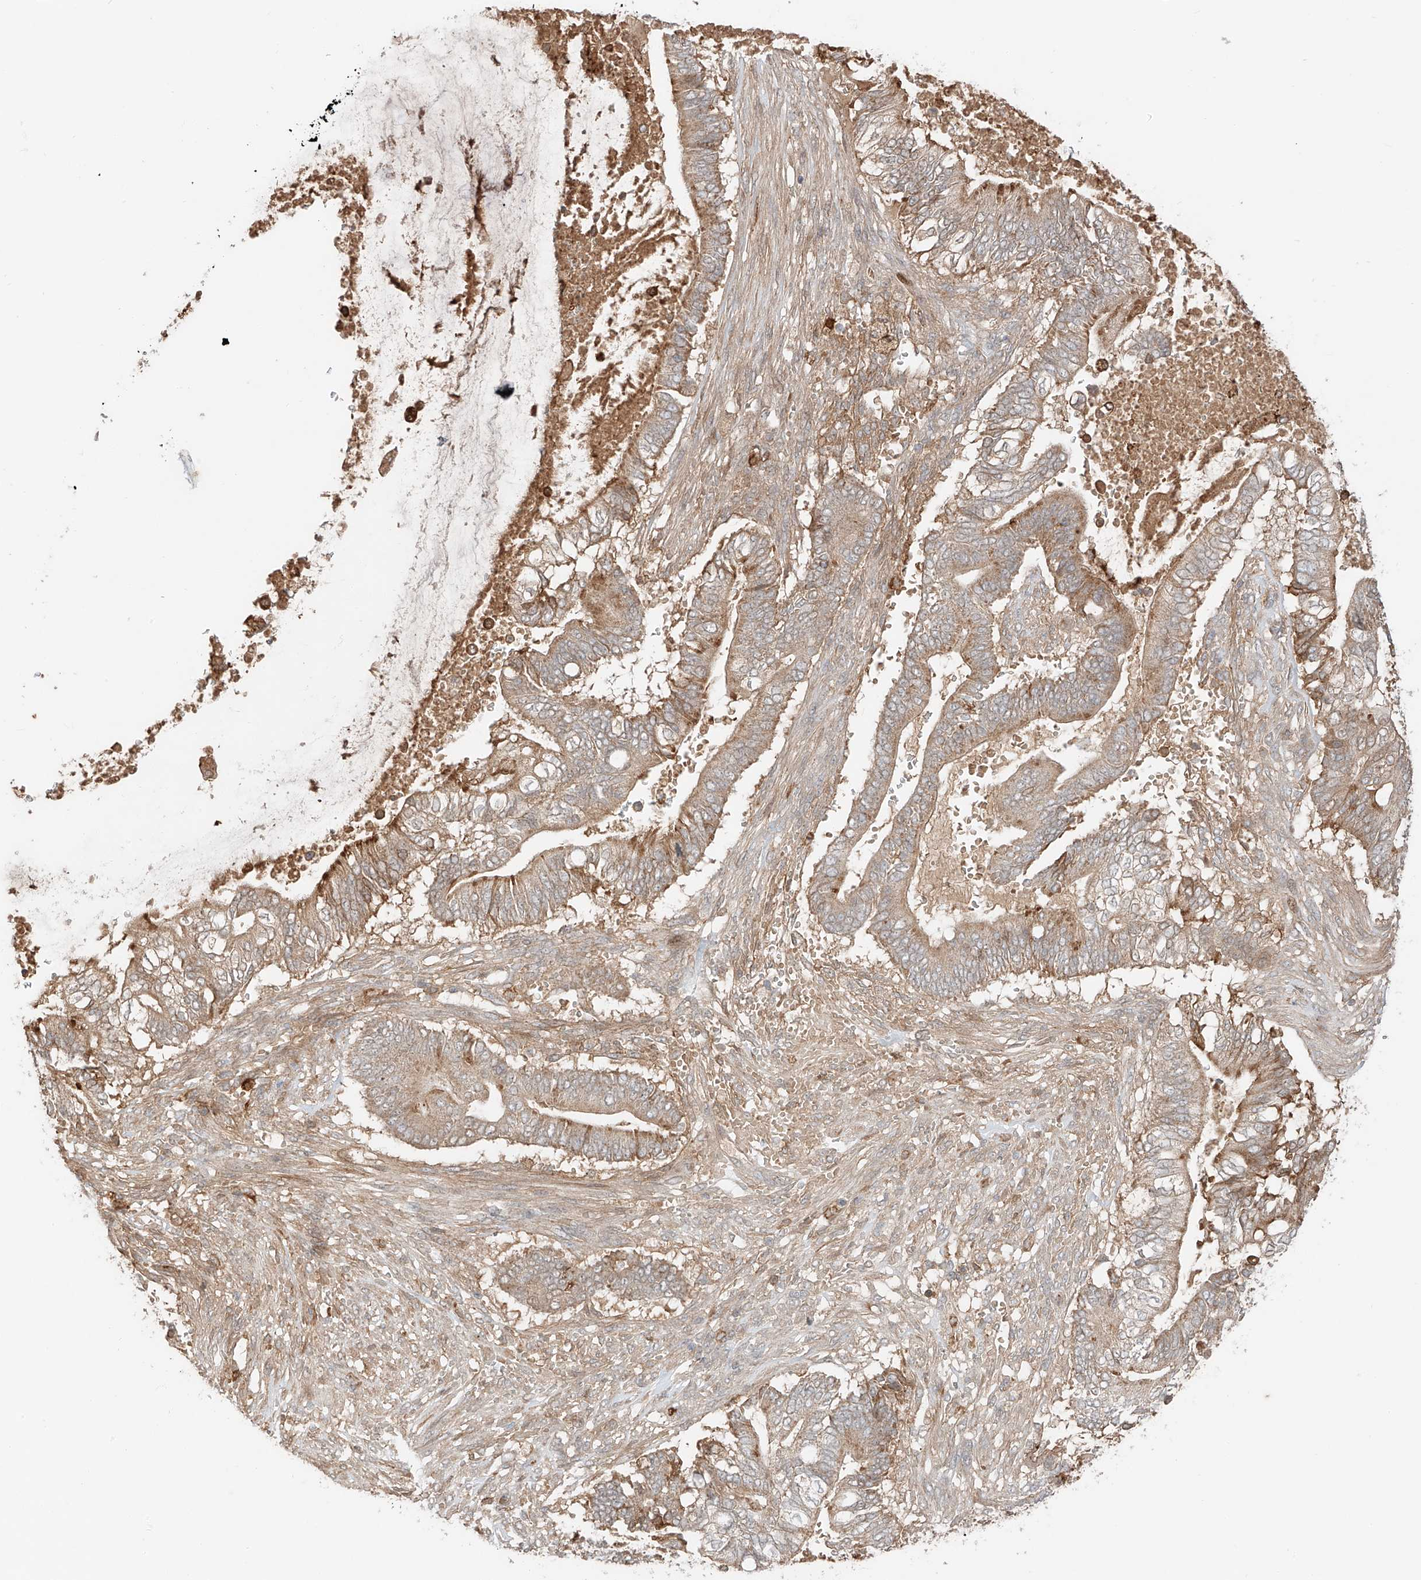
{"staining": {"intensity": "weak", "quantity": ">75%", "location": "cytoplasmic/membranous"}, "tissue": "pancreatic cancer", "cell_type": "Tumor cells", "image_type": "cancer", "snomed": [{"axis": "morphology", "description": "Adenocarcinoma, NOS"}, {"axis": "topography", "description": "Pancreas"}], "caption": "Adenocarcinoma (pancreatic) stained with a brown dye demonstrates weak cytoplasmic/membranous positive expression in about >75% of tumor cells.", "gene": "CEP162", "patient": {"sex": "male", "age": 68}}